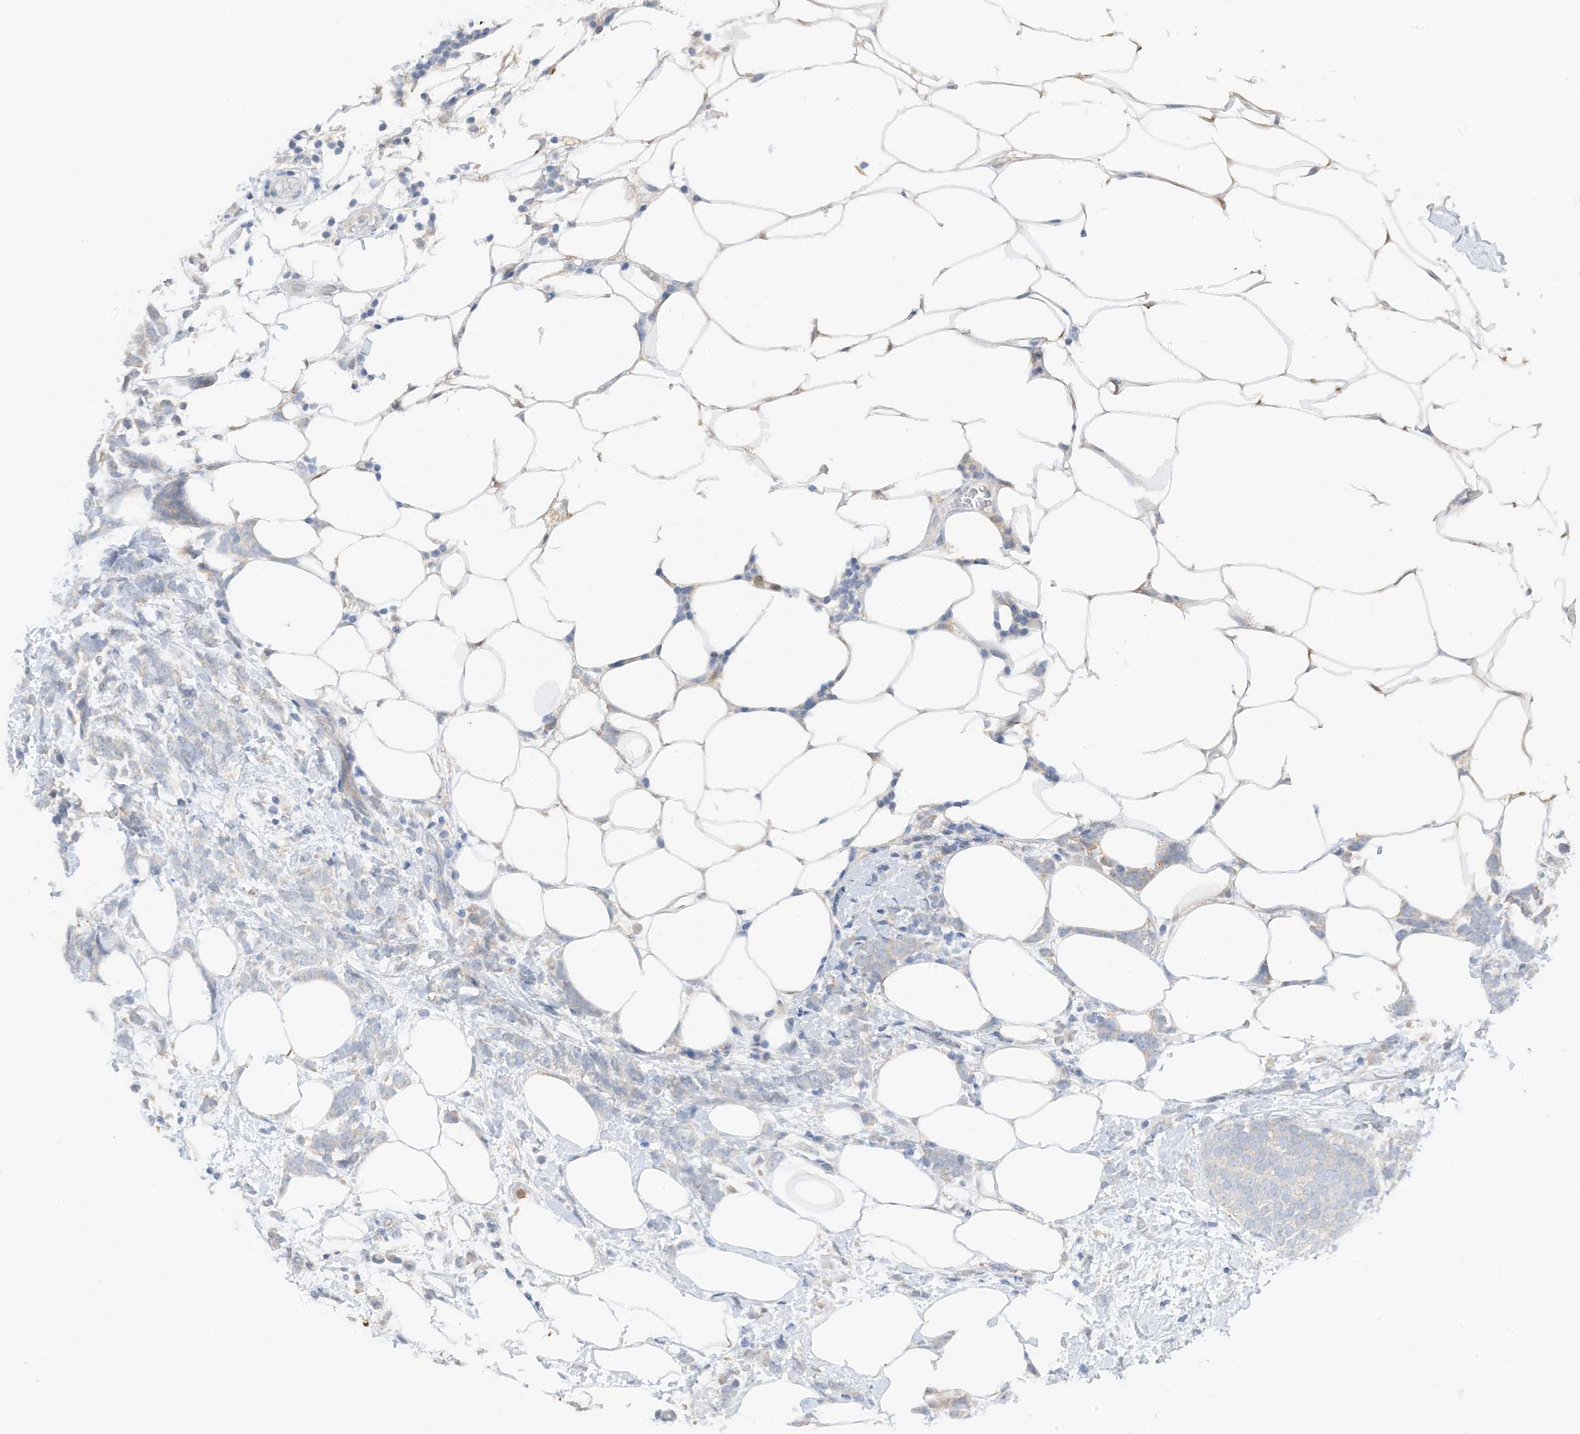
{"staining": {"intensity": "negative", "quantity": "none", "location": "none"}, "tissue": "breast cancer", "cell_type": "Tumor cells", "image_type": "cancer", "snomed": [{"axis": "morphology", "description": "Lobular carcinoma"}, {"axis": "topography", "description": "Breast"}], "caption": "DAB (3,3'-diaminobenzidine) immunohistochemical staining of breast cancer reveals no significant staining in tumor cells.", "gene": "KIFBP", "patient": {"sex": "female", "age": 58}}